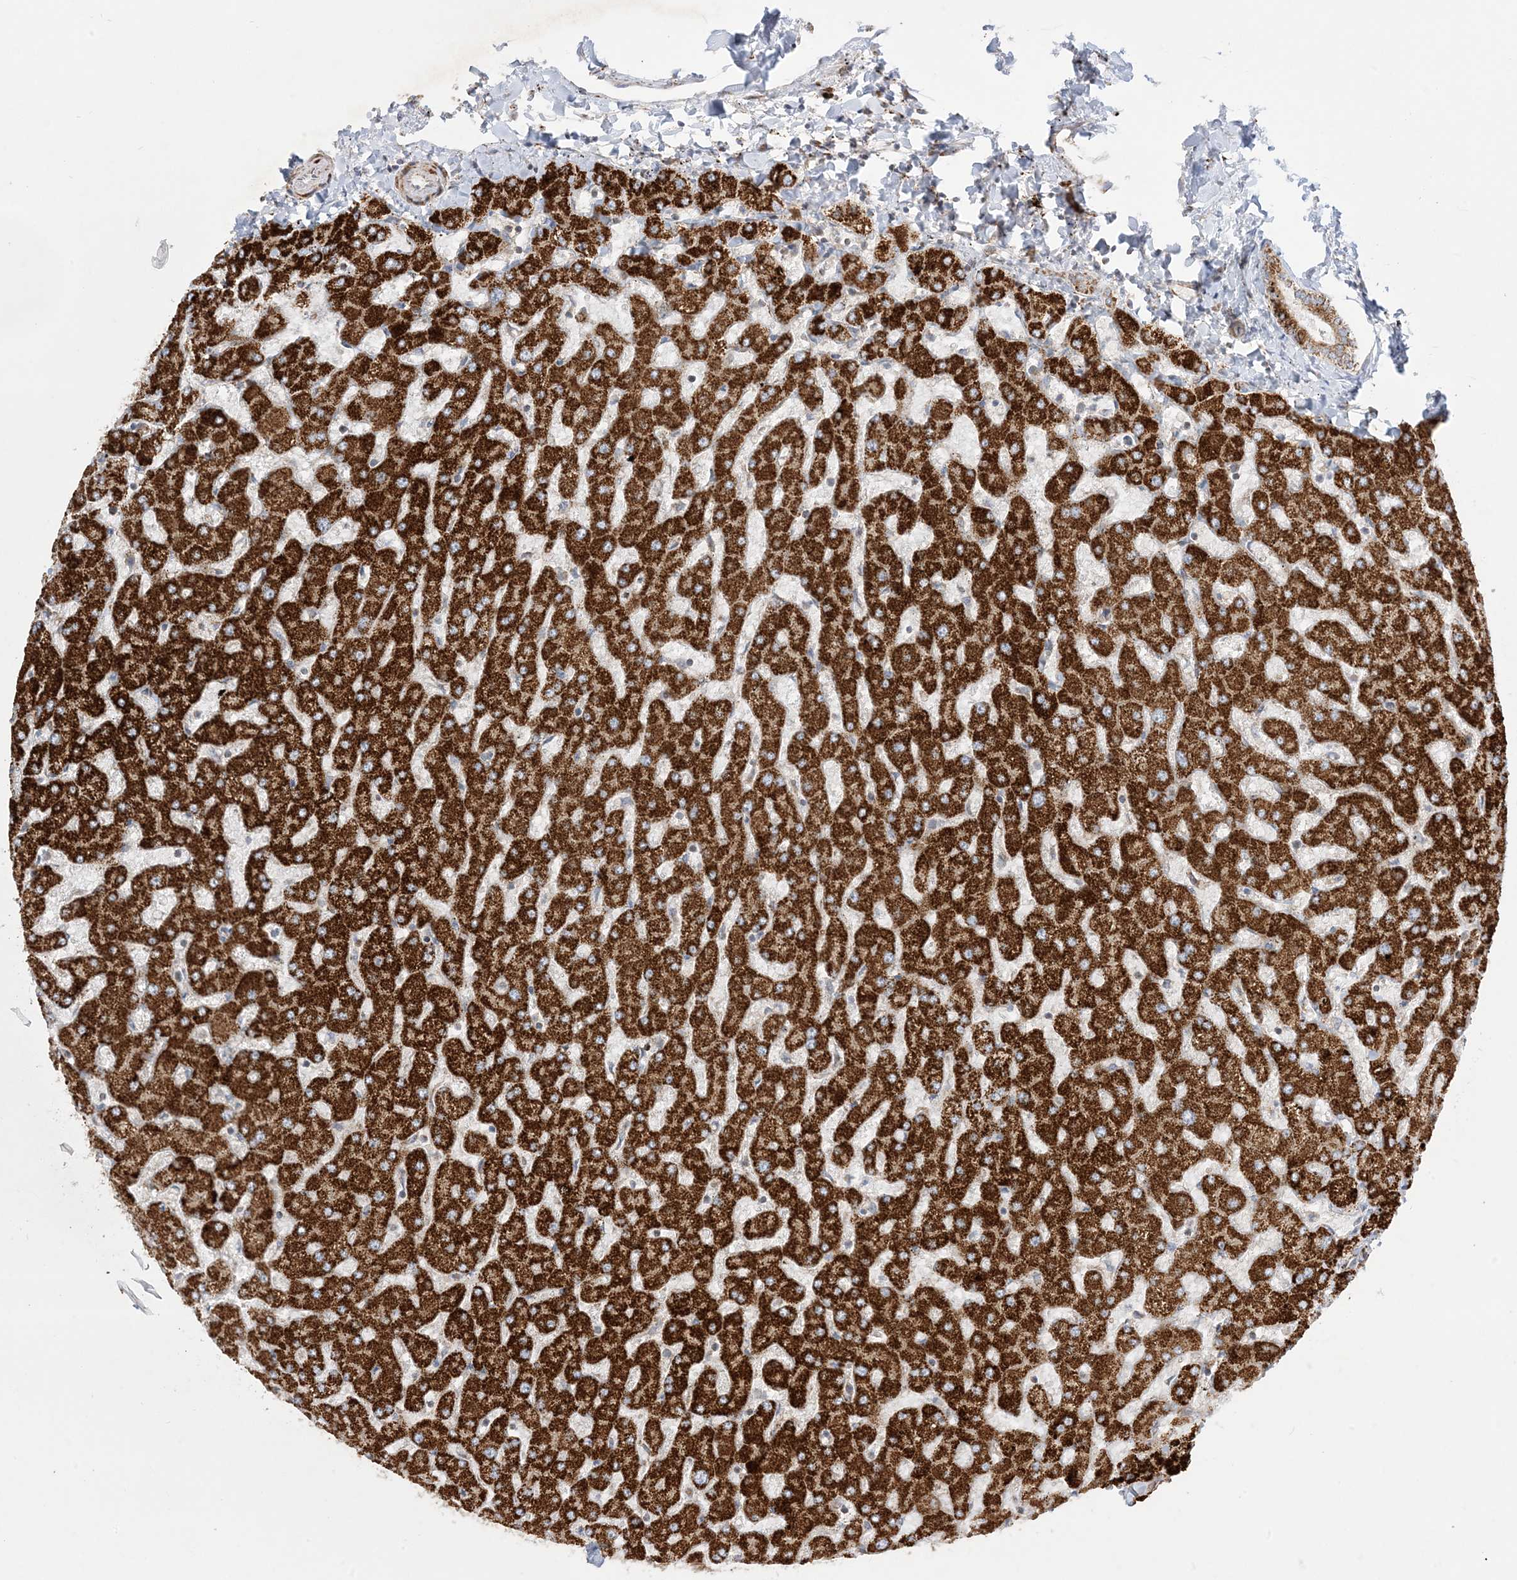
{"staining": {"intensity": "moderate", "quantity": ">75%", "location": "cytoplasmic/membranous"}, "tissue": "liver", "cell_type": "Cholangiocytes", "image_type": "normal", "snomed": [{"axis": "morphology", "description": "Normal tissue, NOS"}, {"axis": "topography", "description": "Liver"}], "caption": "The micrograph demonstrates immunohistochemical staining of benign liver. There is moderate cytoplasmic/membranous staining is identified in about >75% of cholangiocytes.", "gene": "NDUFAF3", "patient": {"sex": "female", "age": 63}}